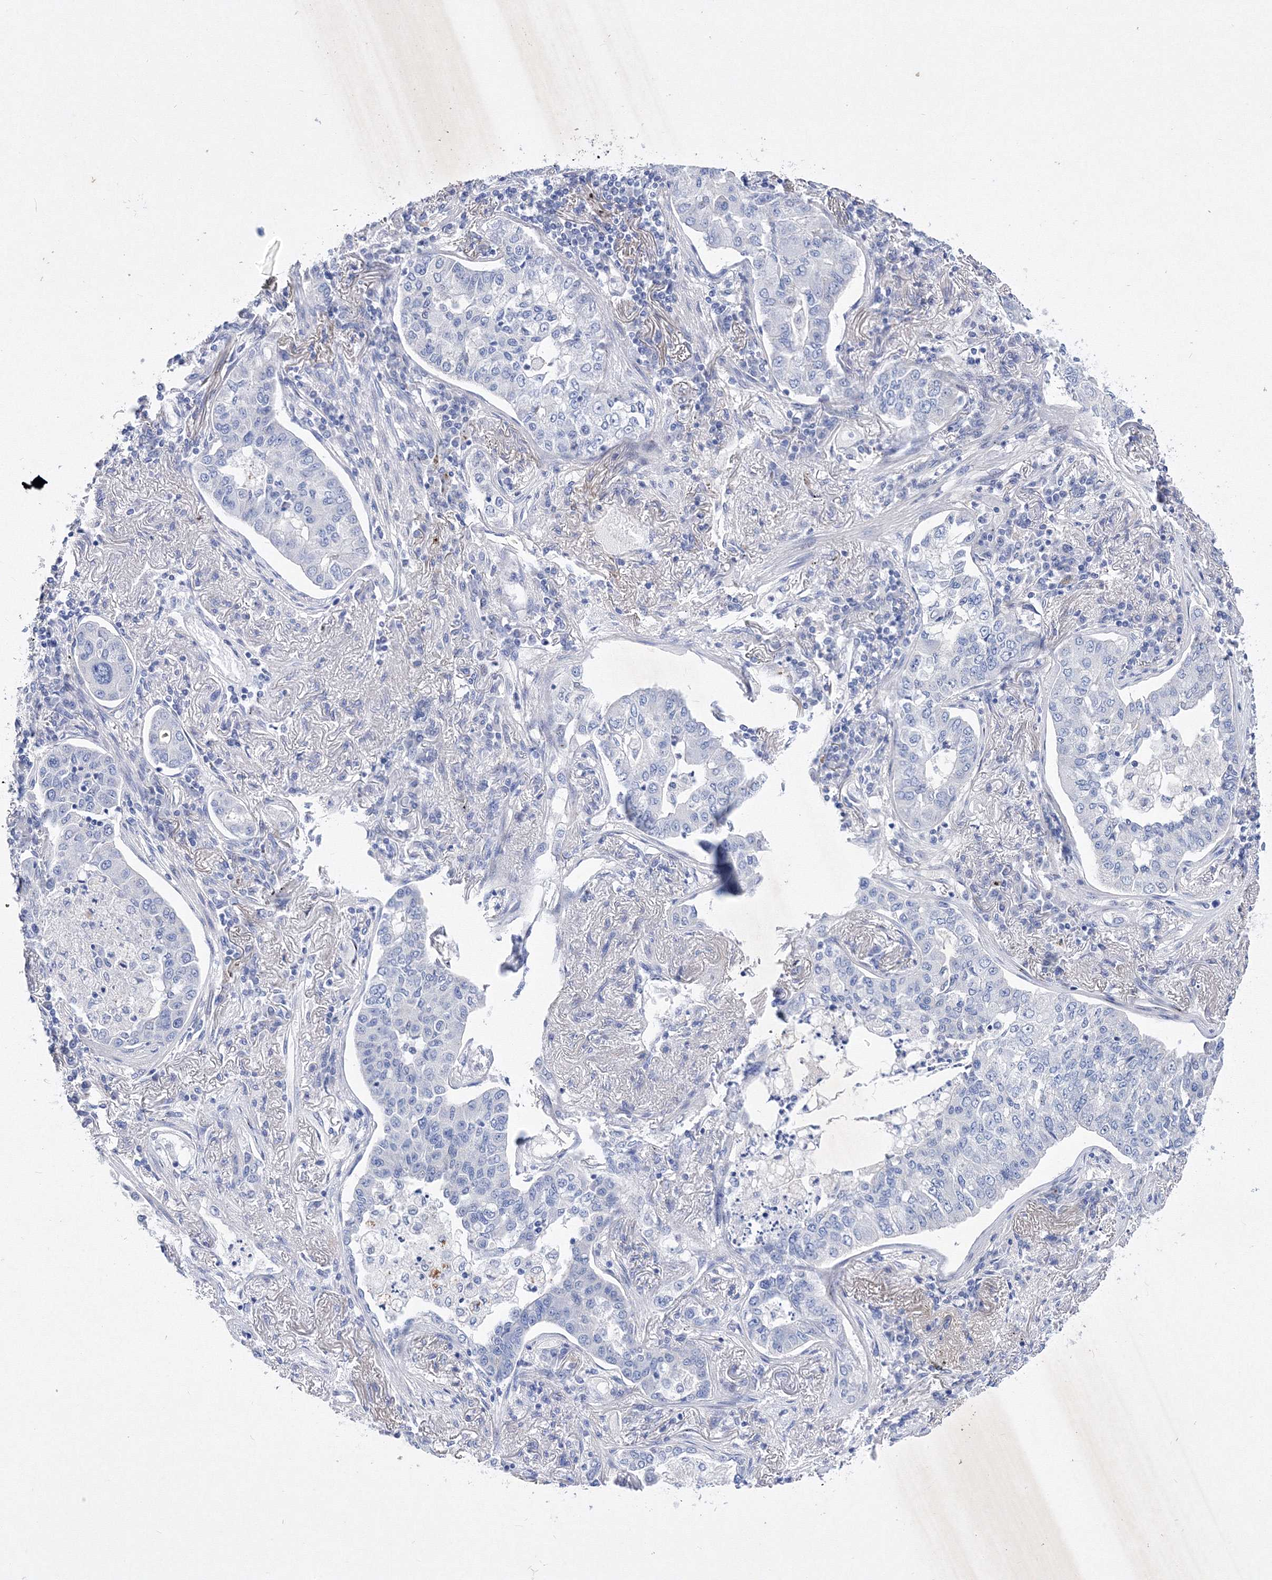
{"staining": {"intensity": "negative", "quantity": "none", "location": "none"}, "tissue": "lung cancer", "cell_type": "Tumor cells", "image_type": "cancer", "snomed": [{"axis": "morphology", "description": "Adenocarcinoma, NOS"}, {"axis": "topography", "description": "Lung"}], "caption": "There is no significant positivity in tumor cells of lung cancer.", "gene": "GPN1", "patient": {"sex": "male", "age": 49}}